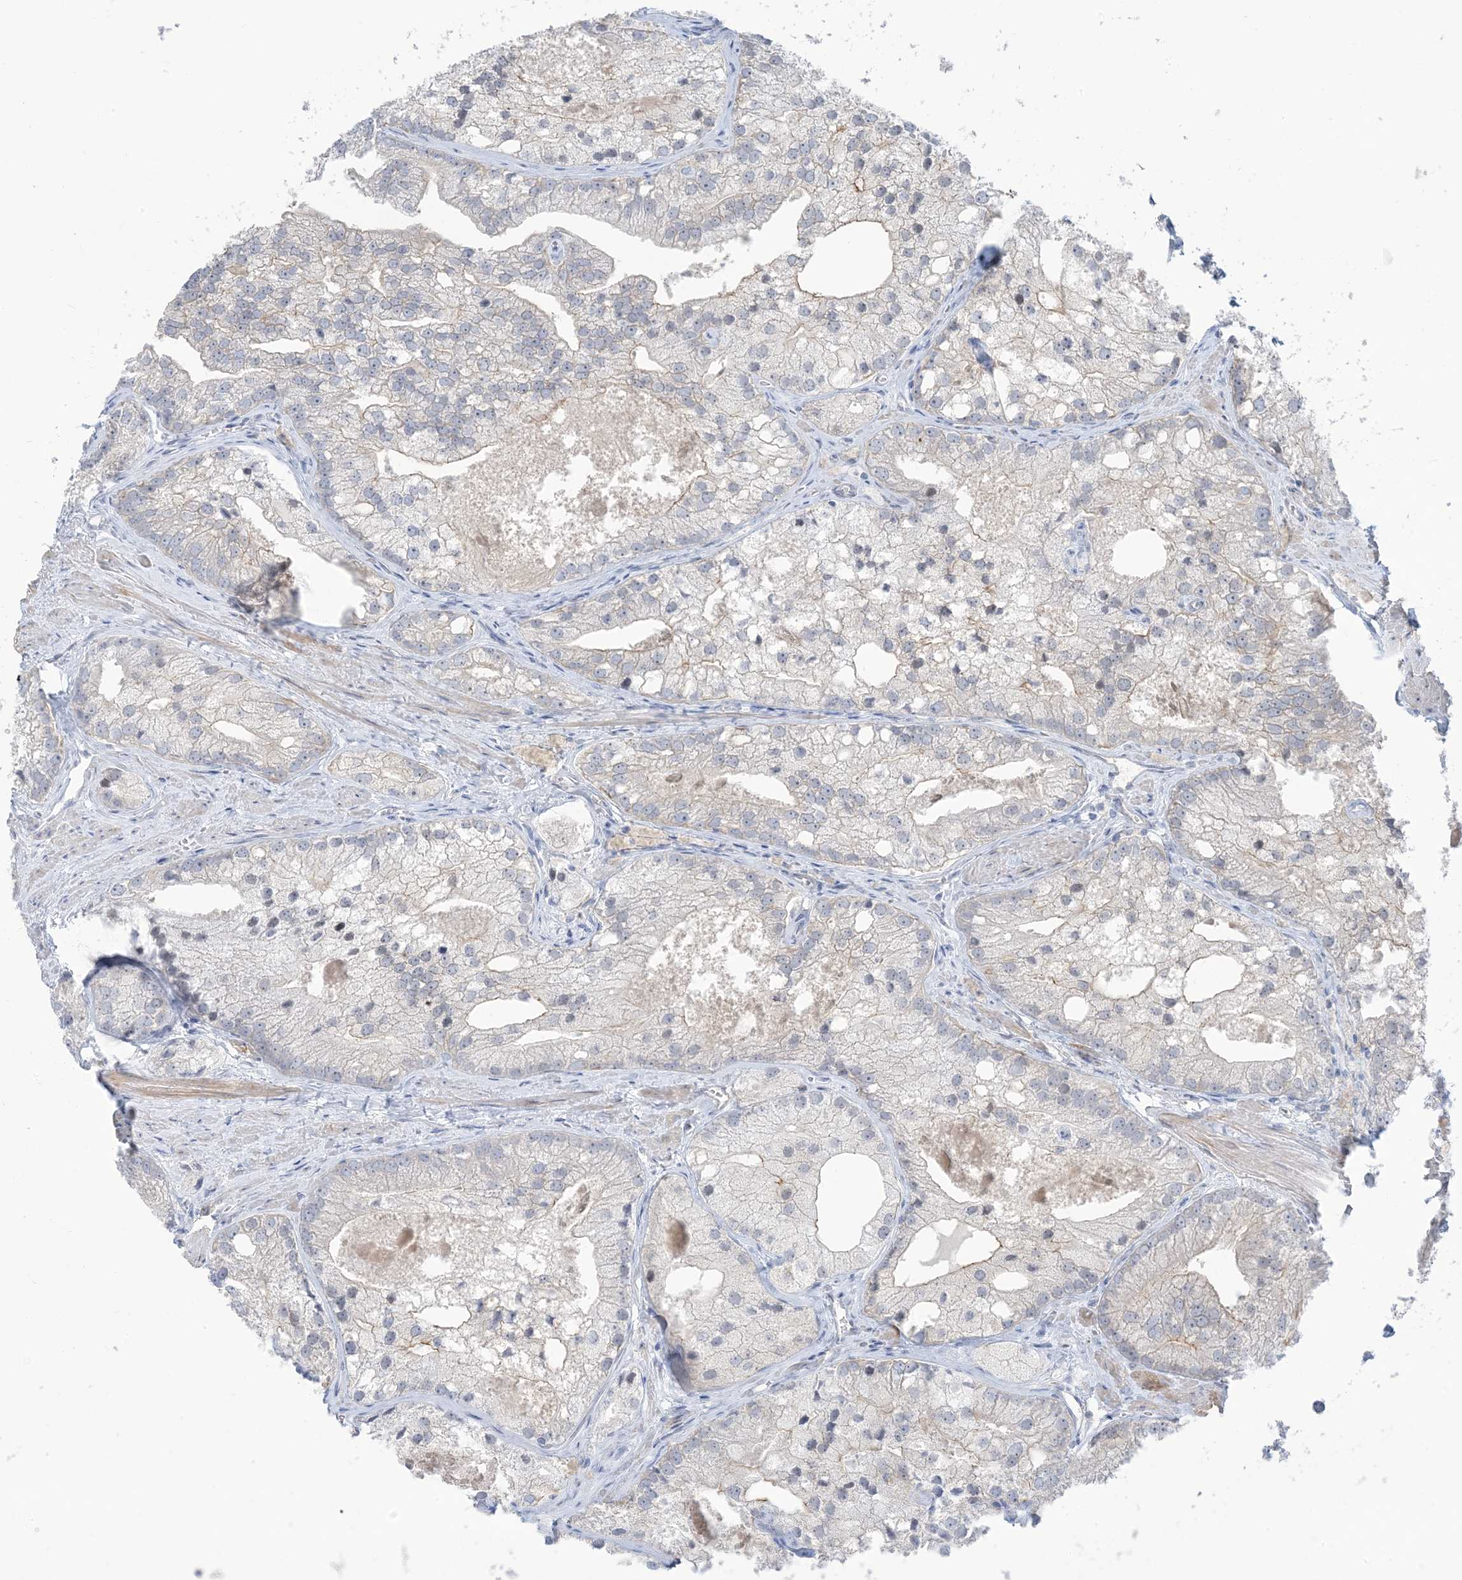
{"staining": {"intensity": "moderate", "quantity": "<25%", "location": "cytoplasmic/membranous"}, "tissue": "prostate cancer", "cell_type": "Tumor cells", "image_type": "cancer", "snomed": [{"axis": "morphology", "description": "Adenocarcinoma, Low grade"}, {"axis": "topography", "description": "Prostate"}], "caption": "Protein staining of prostate adenocarcinoma (low-grade) tissue reveals moderate cytoplasmic/membranous staining in about <25% of tumor cells.", "gene": "IL36B", "patient": {"sex": "male", "age": 69}}